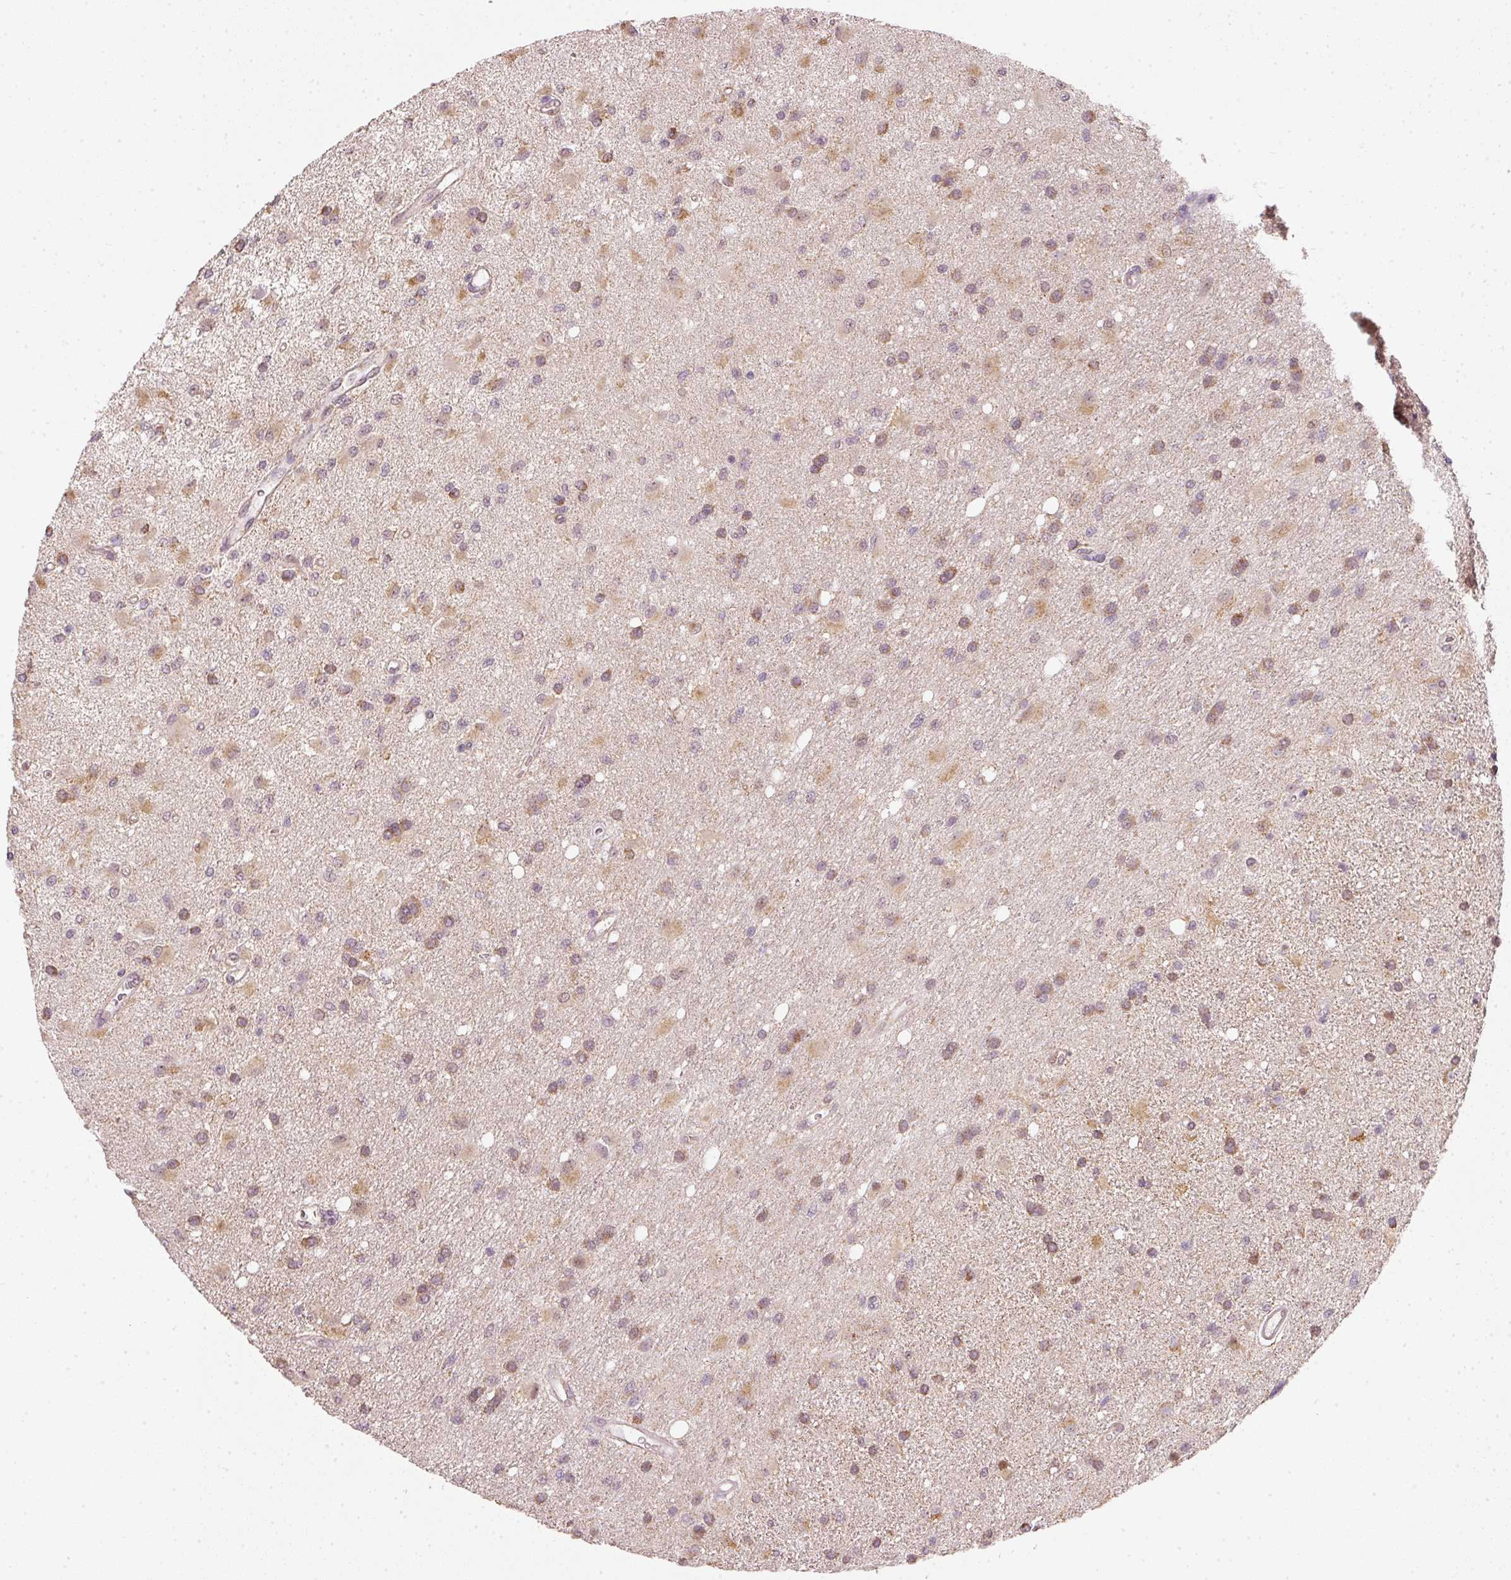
{"staining": {"intensity": "weak", "quantity": "<25%", "location": "nuclear"}, "tissue": "glioma", "cell_type": "Tumor cells", "image_type": "cancer", "snomed": [{"axis": "morphology", "description": "Glioma, malignant, High grade"}, {"axis": "topography", "description": "Brain"}], "caption": "This is an immunohistochemistry photomicrograph of glioma. There is no positivity in tumor cells.", "gene": "FSTL3", "patient": {"sex": "male", "age": 67}}